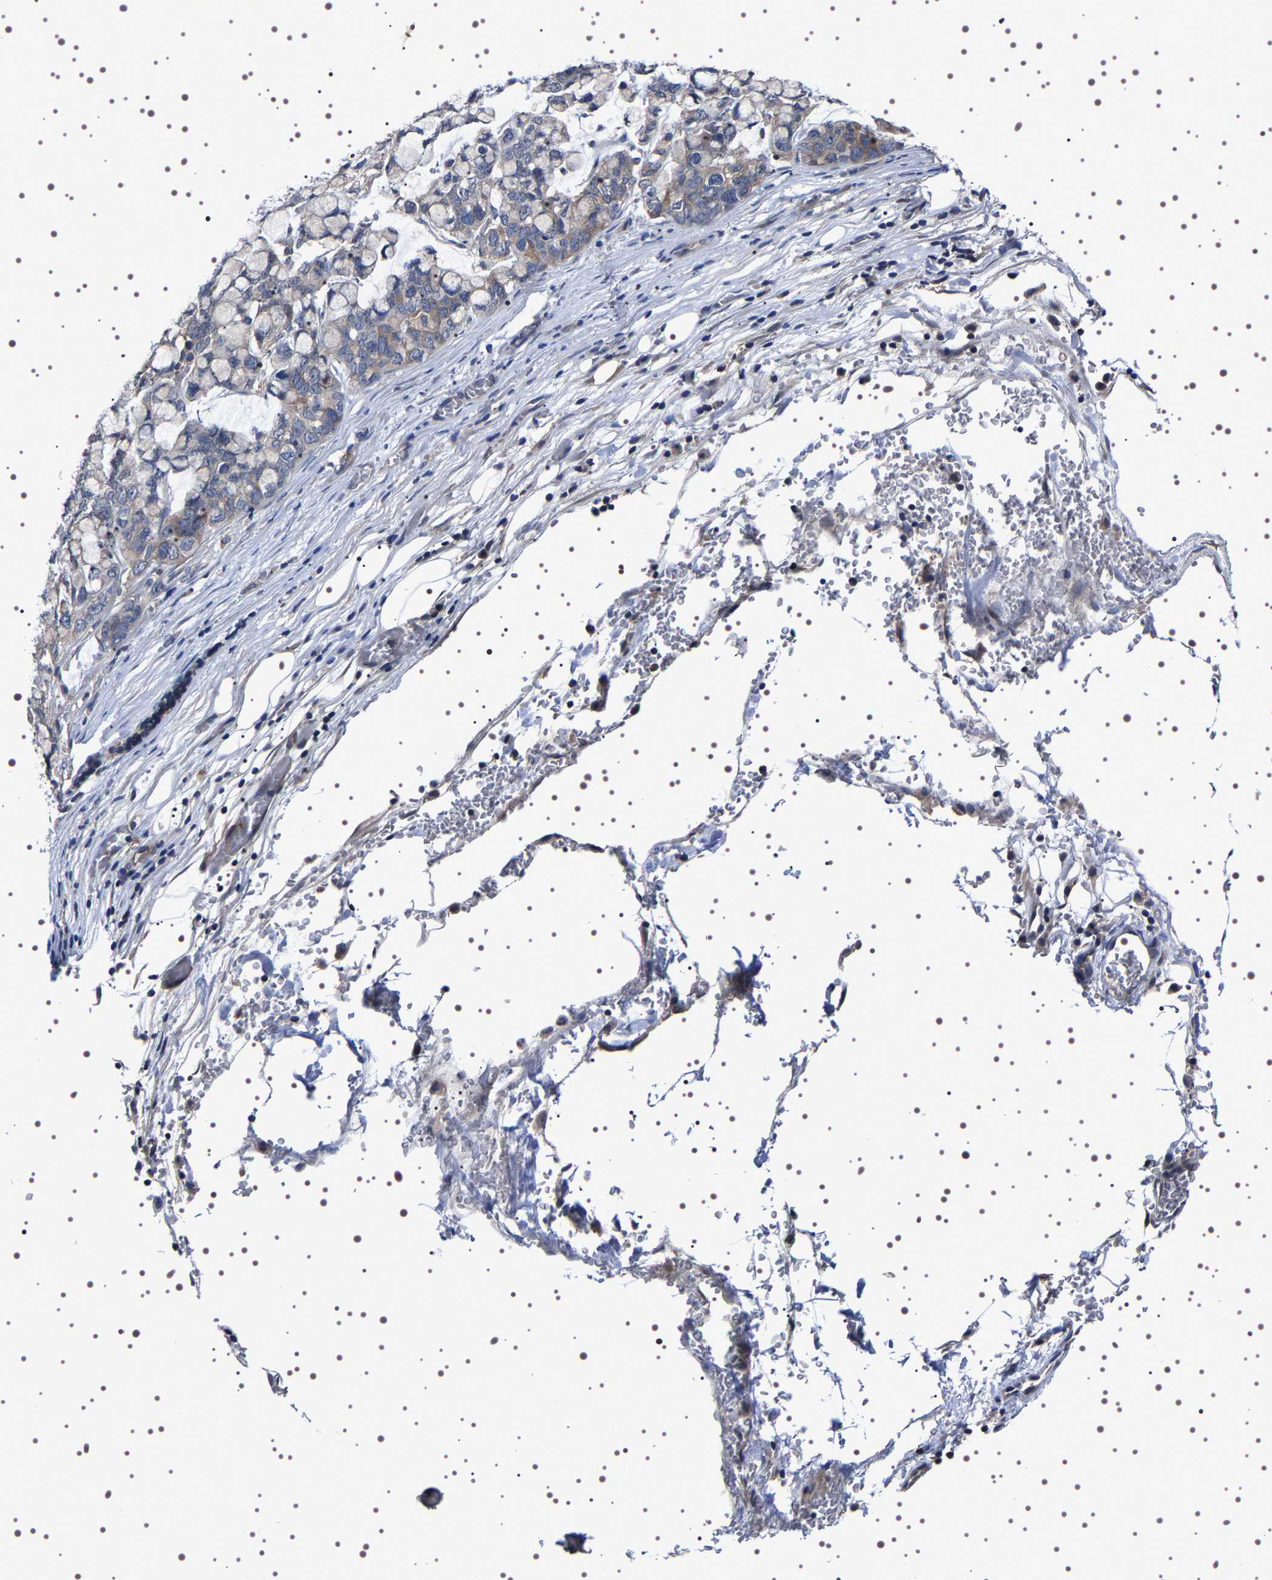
{"staining": {"intensity": "moderate", "quantity": "<25%", "location": "cytoplasmic/membranous"}, "tissue": "stomach cancer", "cell_type": "Tumor cells", "image_type": "cancer", "snomed": [{"axis": "morphology", "description": "Adenocarcinoma, NOS"}, {"axis": "topography", "description": "Stomach, lower"}], "caption": "A low amount of moderate cytoplasmic/membranous positivity is present in approximately <25% of tumor cells in stomach cancer tissue.", "gene": "TARBP1", "patient": {"sex": "male", "age": 84}}